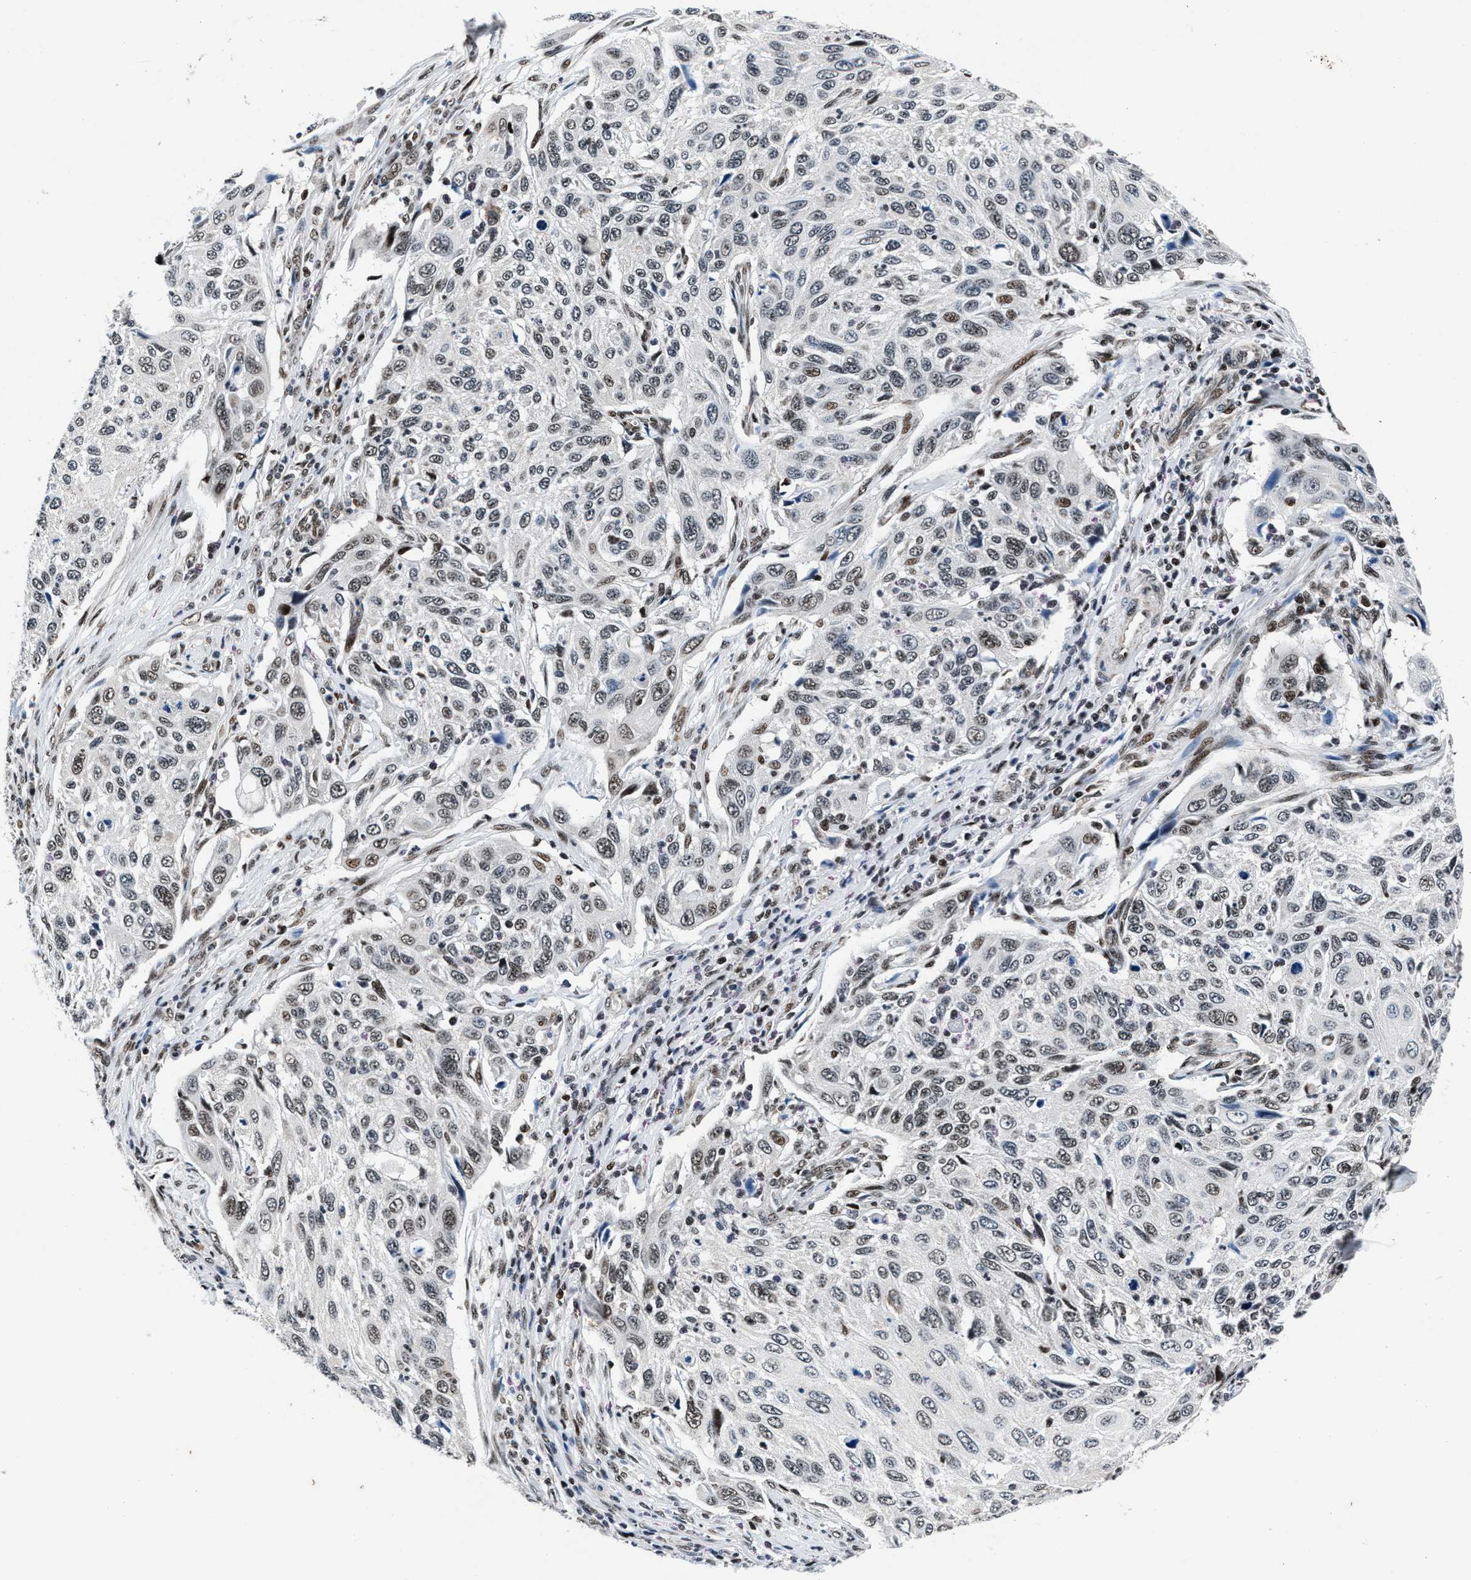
{"staining": {"intensity": "weak", "quantity": ">75%", "location": "nuclear"}, "tissue": "cervical cancer", "cell_type": "Tumor cells", "image_type": "cancer", "snomed": [{"axis": "morphology", "description": "Squamous cell carcinoma, NOS"}, {"axis": "topography", "description": "Cervix"}], "caption": "Weak nuclear expression is appreciated in approximately >75% of tumor cells in squamous cell carcinoma (cervical).", "gene": "PRRC2B", "patient": {"sex": "female", "age": 70}}